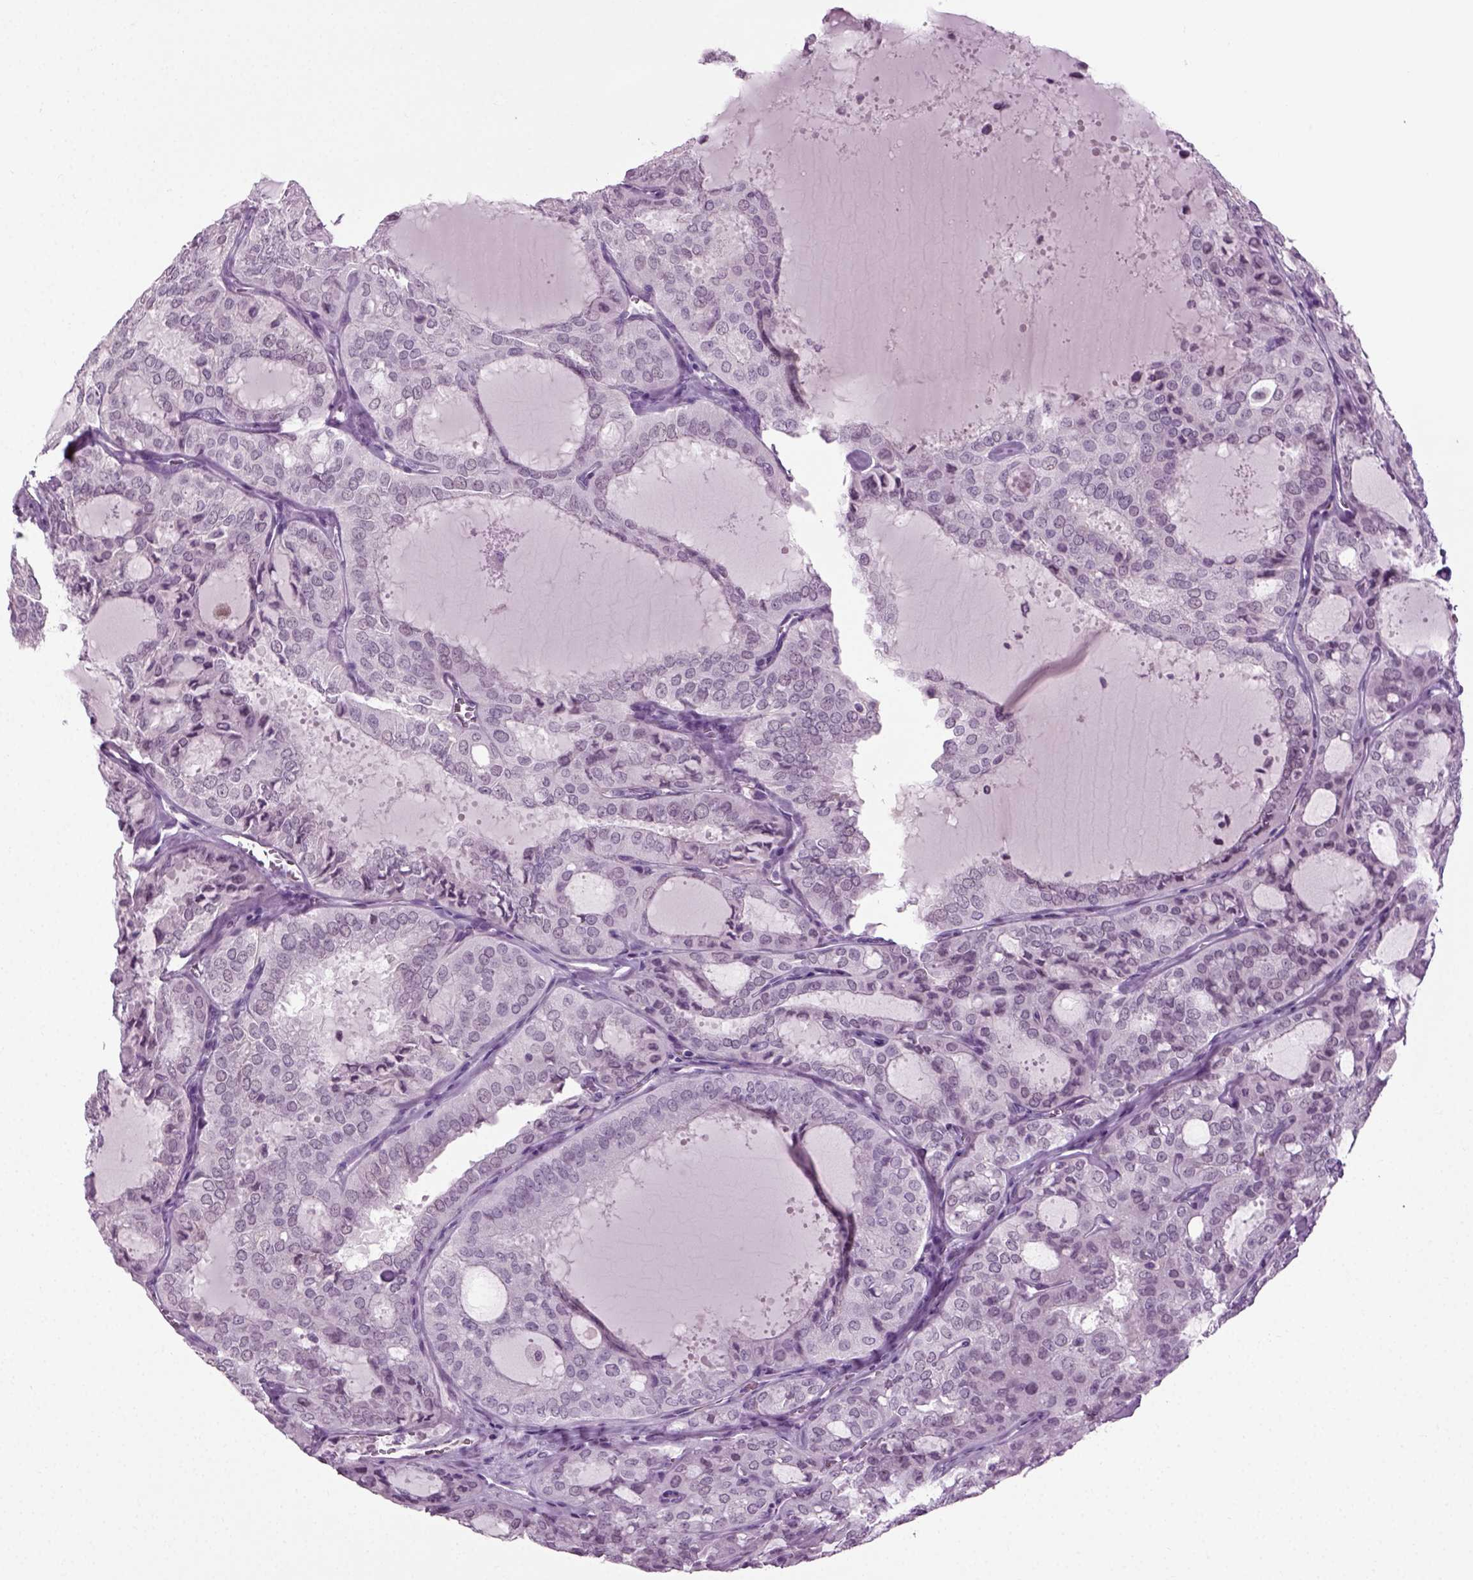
{"staining": {"intensity": "negative", "quantity": "none", "location": "none"}, "tissue": "thyroid cancer", "cell_type": "Tumor cells", "image_type": "cancer", "snomed": [{"axis": "morphology", "description": "Follicular adenoma carcinoma, NOS"}, {"axis": "topography", "description": "Thyroid gland"}], "caption": "A photomicrograph of follicular adenoma carcinoma (thyroid) stained for a protein reveals no brown staining in tumor cells.", "gene": "ZC2HC1C", "patient": {"sex": "male", "age": 75}}